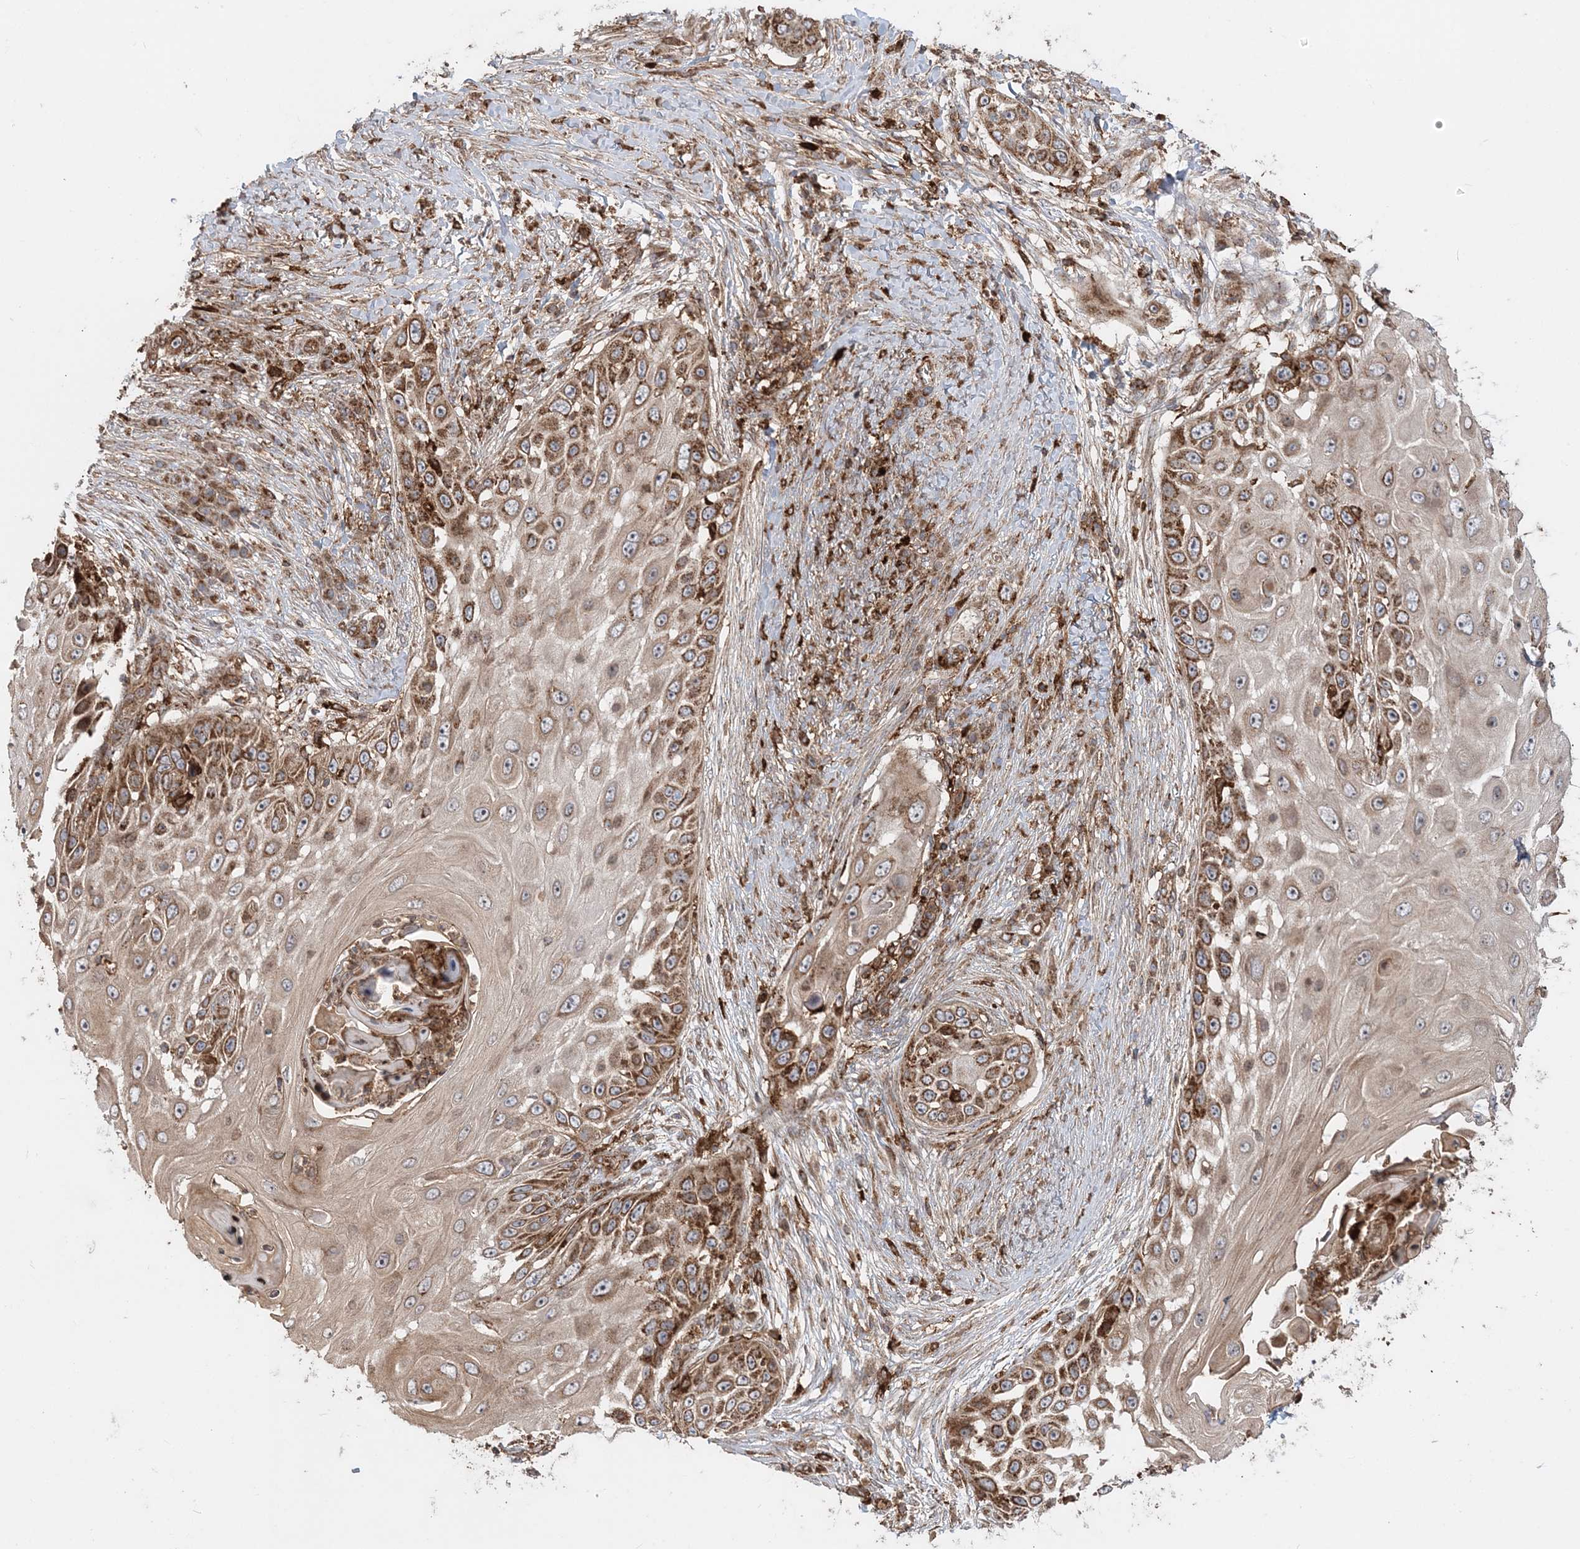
{"staining": {"intensity": "strong", "quantity": ">75%", "location": "cytoplasmic/membranous"}, "tissue": "skin cancer", "cell_type": "Tumor cells", "image_type": "cancer", "snomed": [{"axis": "morphology", "description": "Squamous cell carcinoma, NOS"}, {"axis": "topography", "description": "Skin"}], "caption": "A high-resolution image shows immunohistochemistry (IHC) staining of squamous cell carcinoma (skin), which demonstrates strong cytoplasmic/membranous expression in approximately >75% of tumor cells. The staining is performed using DAB (3,3'-diaminobenzidine) brown chromogen to label protein expression. The nuclei are counter-stained blue using hematoxylin.", "gene": "LRPPRC", "patient": {"sex": "female", "age": 44}}